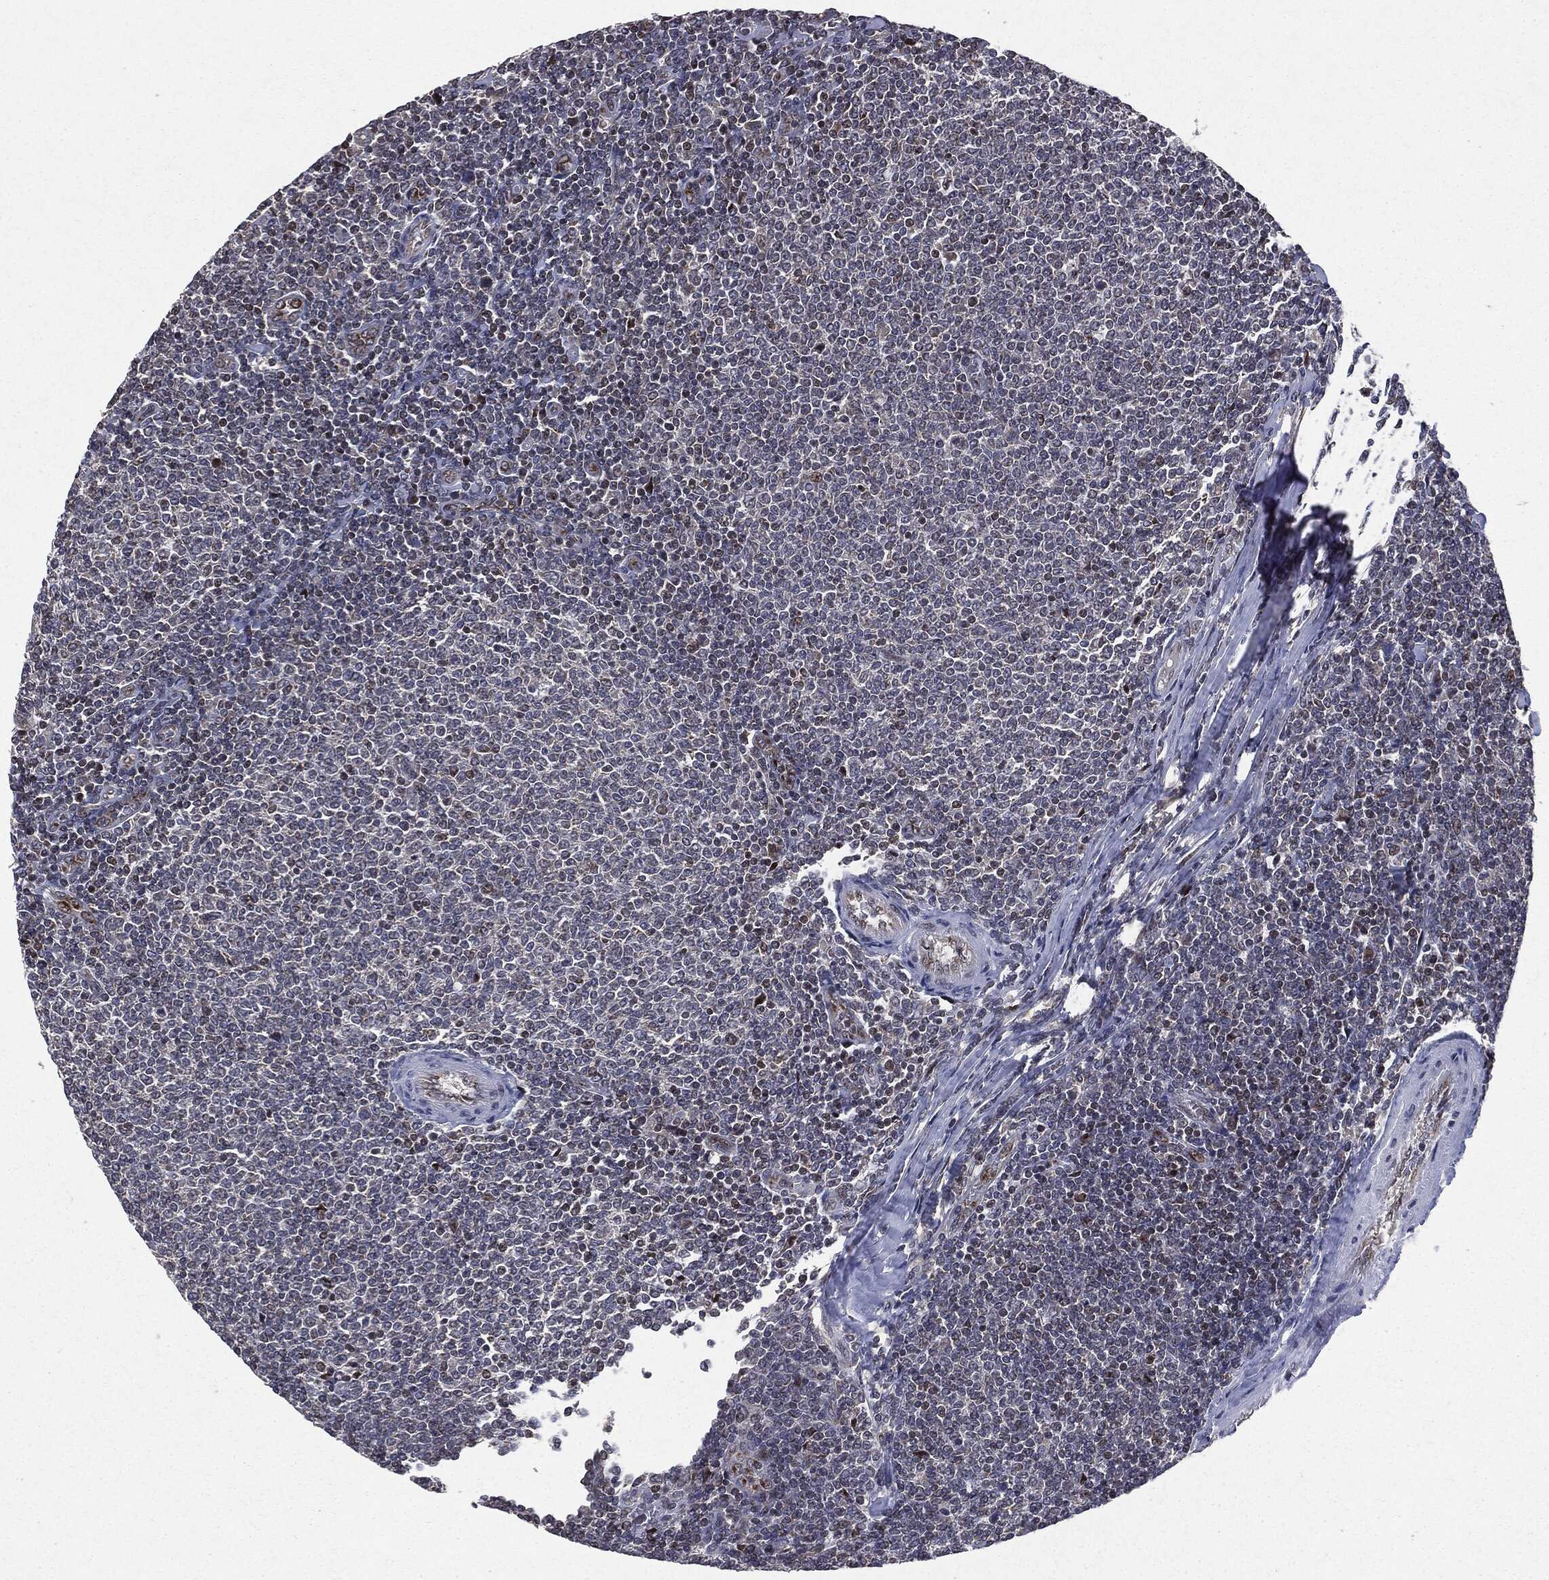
{"staining": {"intensity": "negative", "quantity": "none", "location": "none"}, "tissue": "lymphoma", "cell_type": "Tumor cells", "image_type": "cancer", "snomed": [{"axis": "morphology", "description": "Malignant lymphoma, non-Hodgkin's type, Low grade"}, {"axis": "topography", "description": "Lymph node"}], "caption": "Tumor cells show no significant protein expression in lymphoma.", "gene": "PLPPR2", "patient": {"sex": "male", "age": 52}}